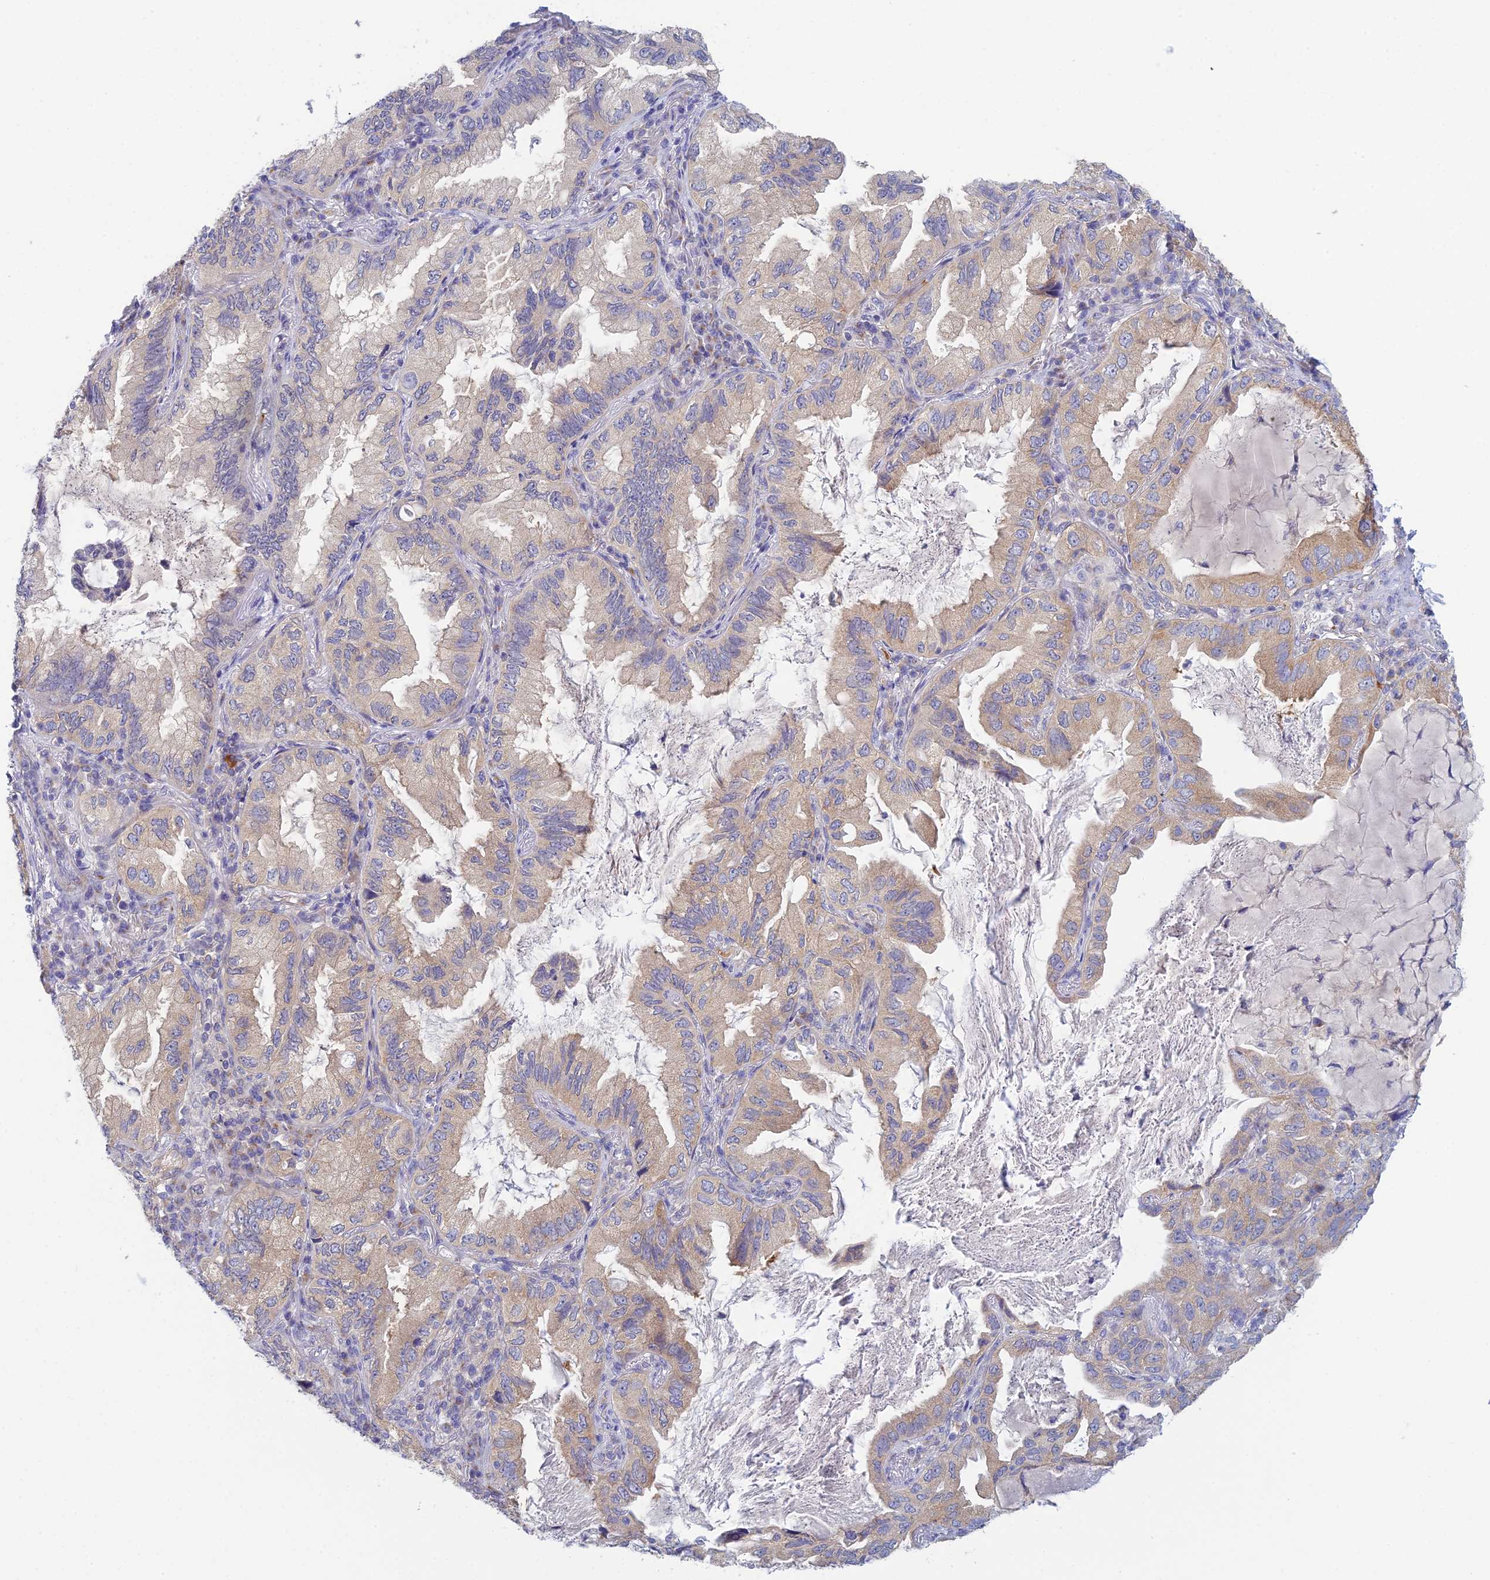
{"staining": {"intensity": "weak", "quantity": "25%-75%", "location": "cytoplasmic/membranous"}, "tissue": "lung cancer", "cell_type": "Tumor cells", "image_type": "cancer", "snomed": [{"axis": "morphology", "description": "Adenocarcinoma, NOS"}, {"axis": "topography", "description": "Lung"}], "caption": "Lung adenocarcinoma stained for a protein (brown) shows weak cytoplasmic/membranous positive staining in about 25%-75% of tumor cells.", "gene": "ZNF564", "patient": {"sex": "female", "age": 69}}